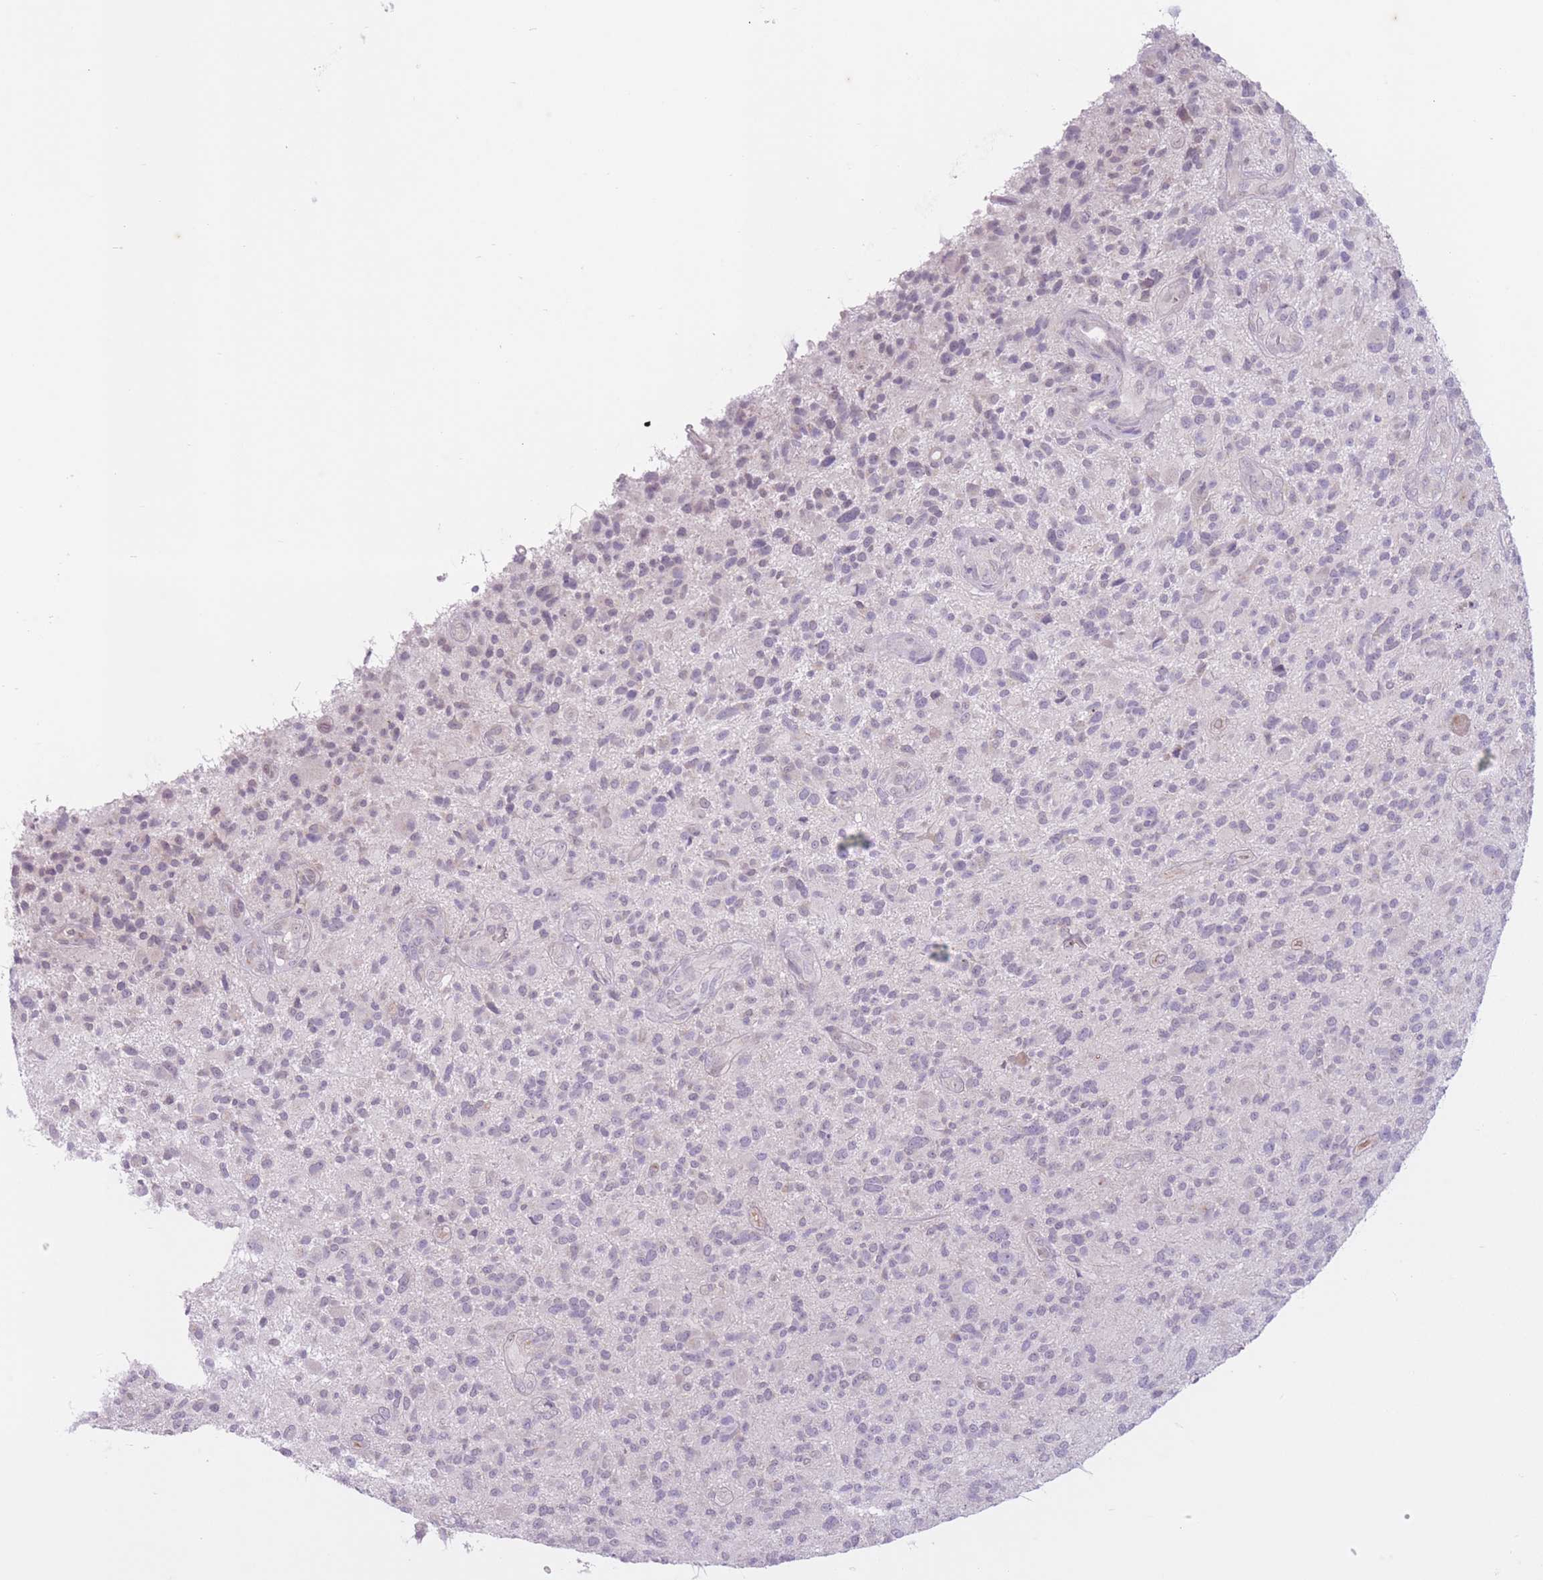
{"staining": {"intensity": "negative", "quantity": "none", "location": "none"}, "tissue": "glioma", "cell_type": "Tumor cells", "image_type": "cancer", "snomed": [{"axis": "morphology", "description": "Glioma, malignant, High grade"}, {"axis": "topography", "description": "Brain"}], "caption": "Tumor cells are negative for brown protein staining in malignant glioma (high-grade).", "gene": "ARPIN", "patient": {"sex": "male", "age": 47}}